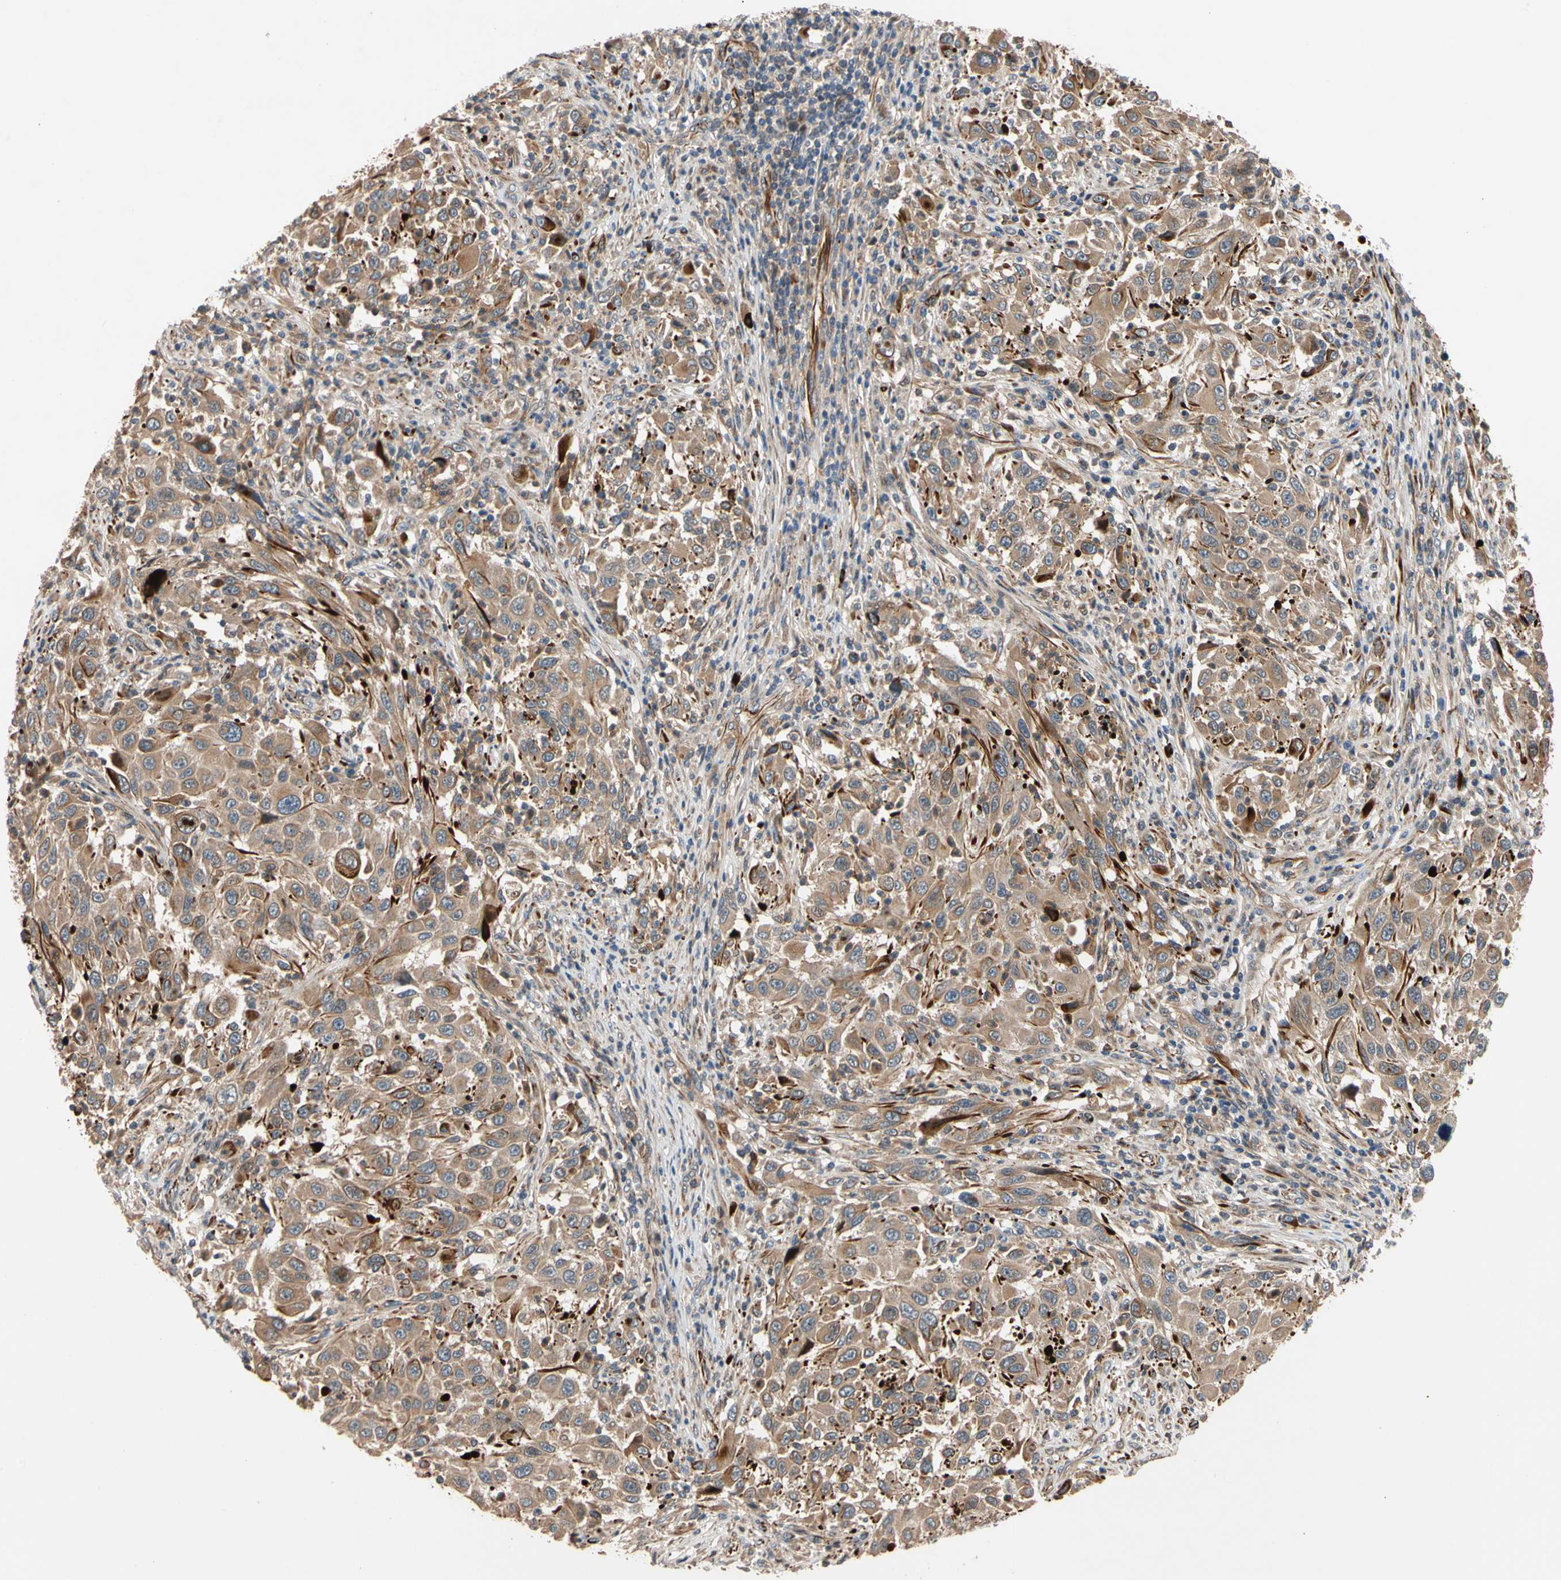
{"staining": {"intensity": "moderate", "quantity": ">75%", "location": "cytoplasmic/membranous"}, "tissue": "melanoma", "cell_type": "Tumor cells", "image_type": "cancer", "snomed": [{"axis": "morphology", "description": "Malignant melanoma, Metastatic site"}, {"axis": "topography", "description": "Lymph node"}], "caption": "Immunohistochemical staining of human melanoma reveals medium levels of moderate cytoplasmic/membranous staining in approximately >75% of tumor cells.", "gene": "FGD6", "patient": {"sex": "male", "age": 61}}